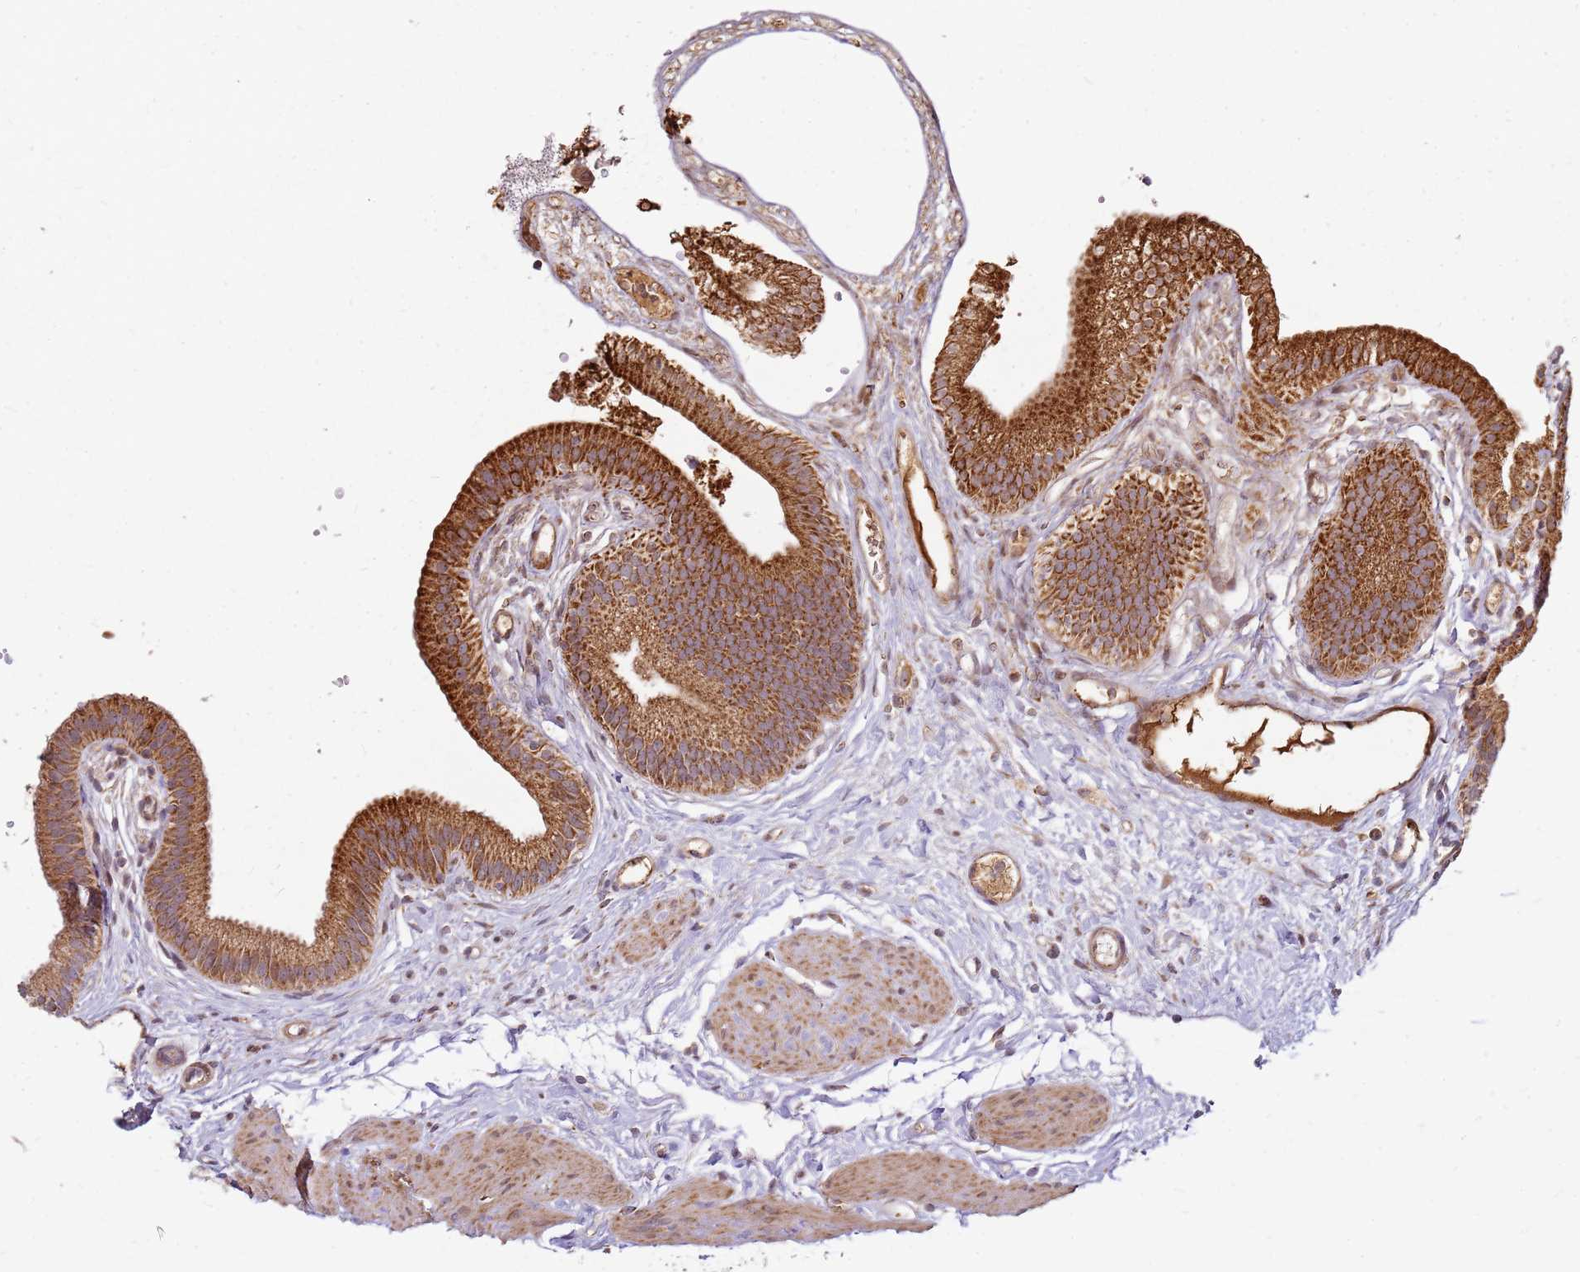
{"staining": {"intensity": "strong", "quantity": ">75%", "location": "cytoplasmic/membranous"}, "tissue": "gallbladder", "cell_type": "Glandular cells", "image_type": "normal", "snomed": [{"axis": "morphology", "description": "Normal tissue, NOS"}, {"axis": "topography", "description": "Gallbladder"}], "caption": "Gallbladder stained with DAB immunohistochemistry demonstrates high levels of strong cytoplasmic/membranous expression in approximately >75% of glandular cells.", "gene": "CCDC159", "patient": {"sex": "female", "age": 54}}